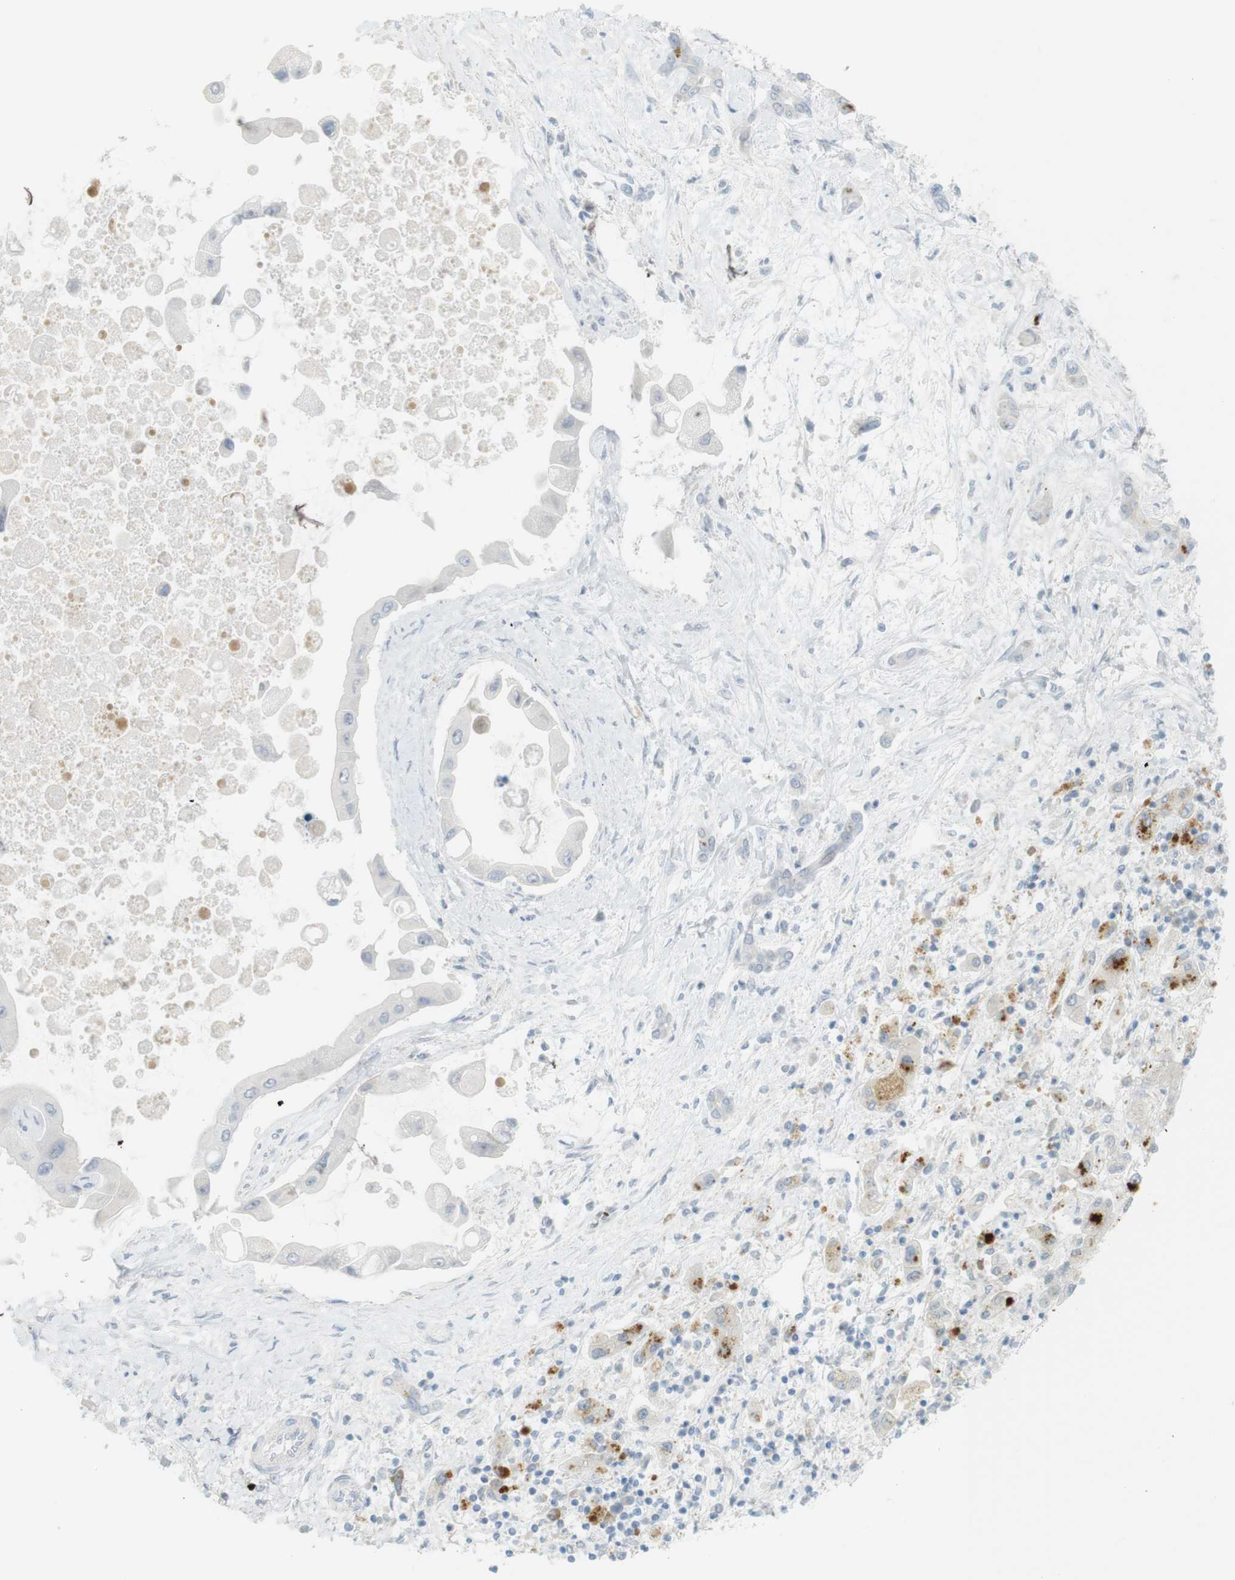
{"staining": {"intensity": "negative", "quantity": "none", "location": "none"}, "tissue": "liver cancer", "cell_type": "Tumor cells", "image_type": "cancer", "snomed": [{"axis": "morphology", "description": "Cholangiocarcinoma"}, {"axis": "topography", "description": "Liver"}], "caption": "This is an immunohistochemistry (IHC) photomicrograph of human liver cancer (cholangiocarcinoma). There is no staining in tumor cells.", "gene": "DMC1", "patient": {"sex": "male", "age": 50}}